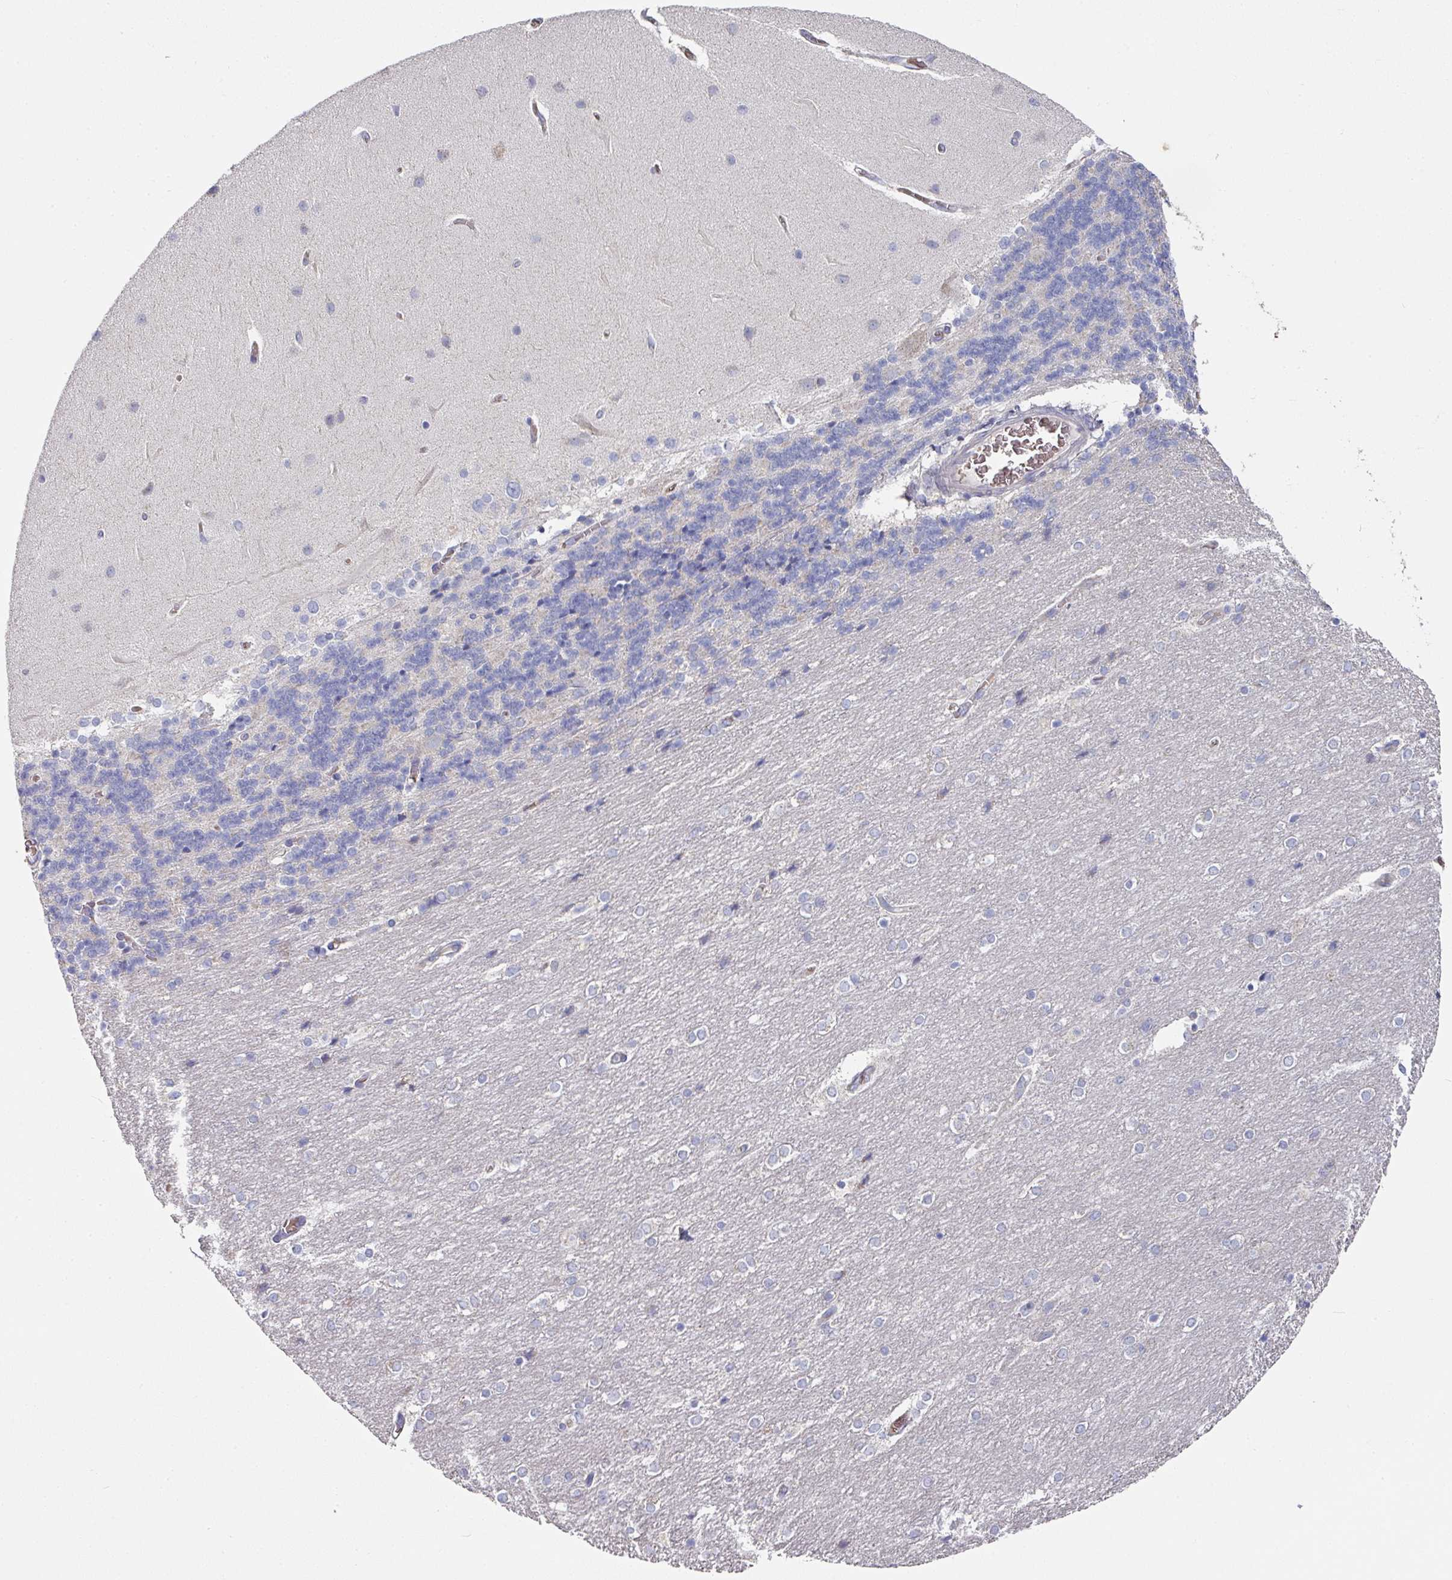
{"staining": {"intensity": "negative", "quantity": "none", "location": "none"}, "tissue": "cerebellum", "cell_type": "Cells in granular layer", "image_type": "normal", "snomed": [{"axis": "morphology", "description": "Normal tissue, NOS"}, {"axis": "topography", "description": "Cerebellum"}], "caption": "DAB (3,3'-diaminobenzidine) immunohistochemical staining of benign human cerebellum displays no significant expression in cells in granular layer.", "gene": "PYROXD2", "patient": {"sex": "female", "age": 54}}